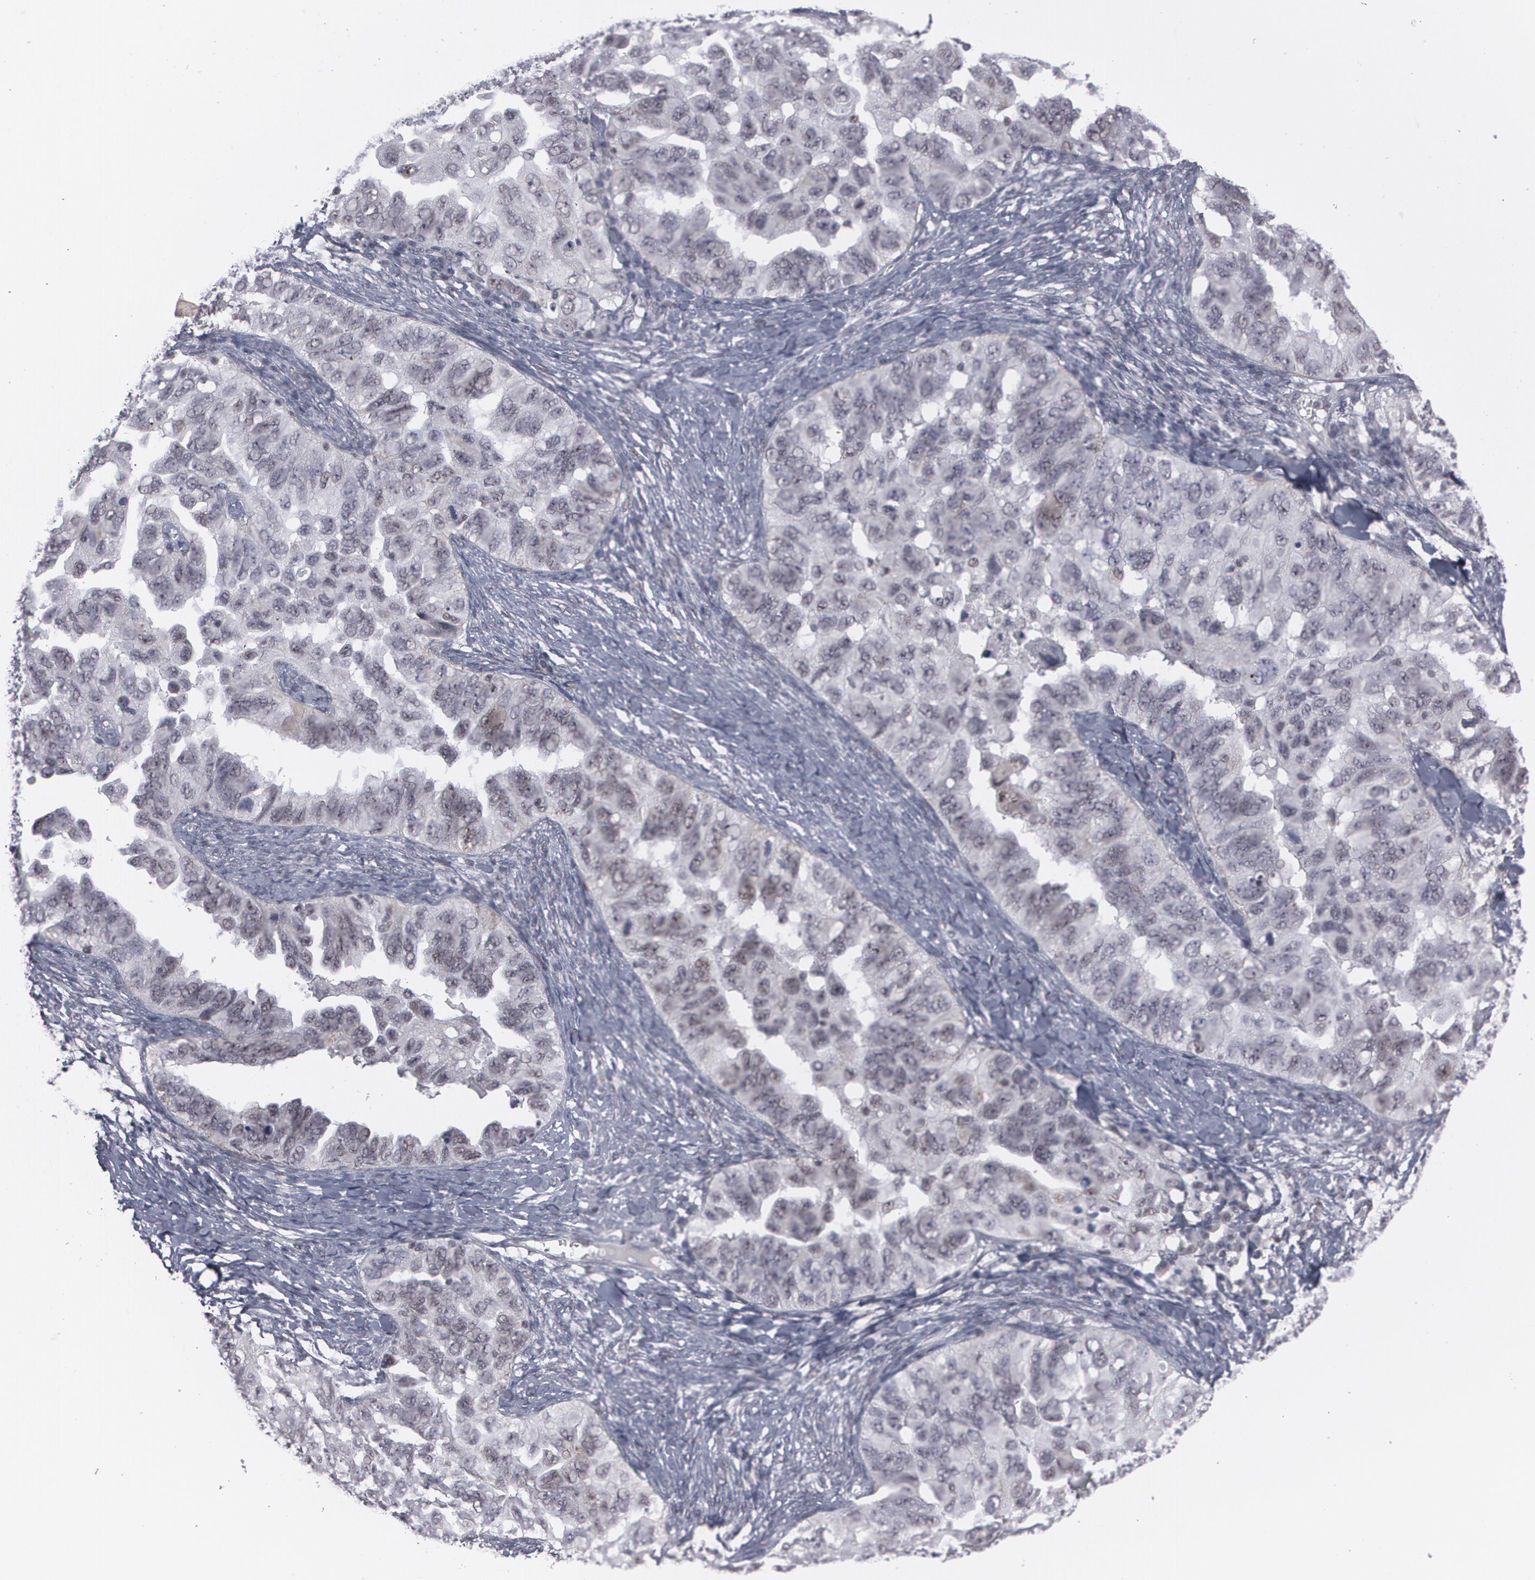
{"staining": {"intensity": "weak", "quantity": "<25%", "location": "nuclear"}, "tissue": "ovarian cancer", "cell_type": "Tumor cells", "image_type": "cancer", "snomed": [{"axis": "morphology", "description": "Cystadenocarcinoma, serous, NOS"}, {"axis": "topography", "description": "Ovary"}], "caption": "Immunohistochemistry photomicrograph of serous cystadenocarcinoma (ovarian) stained for a protein (brown), which shows no staining in tumor cells. (DAB immunohistochemistry, high magnification).", "gene": "MCL1", "patient": {"sex": "female", "age": 82}}